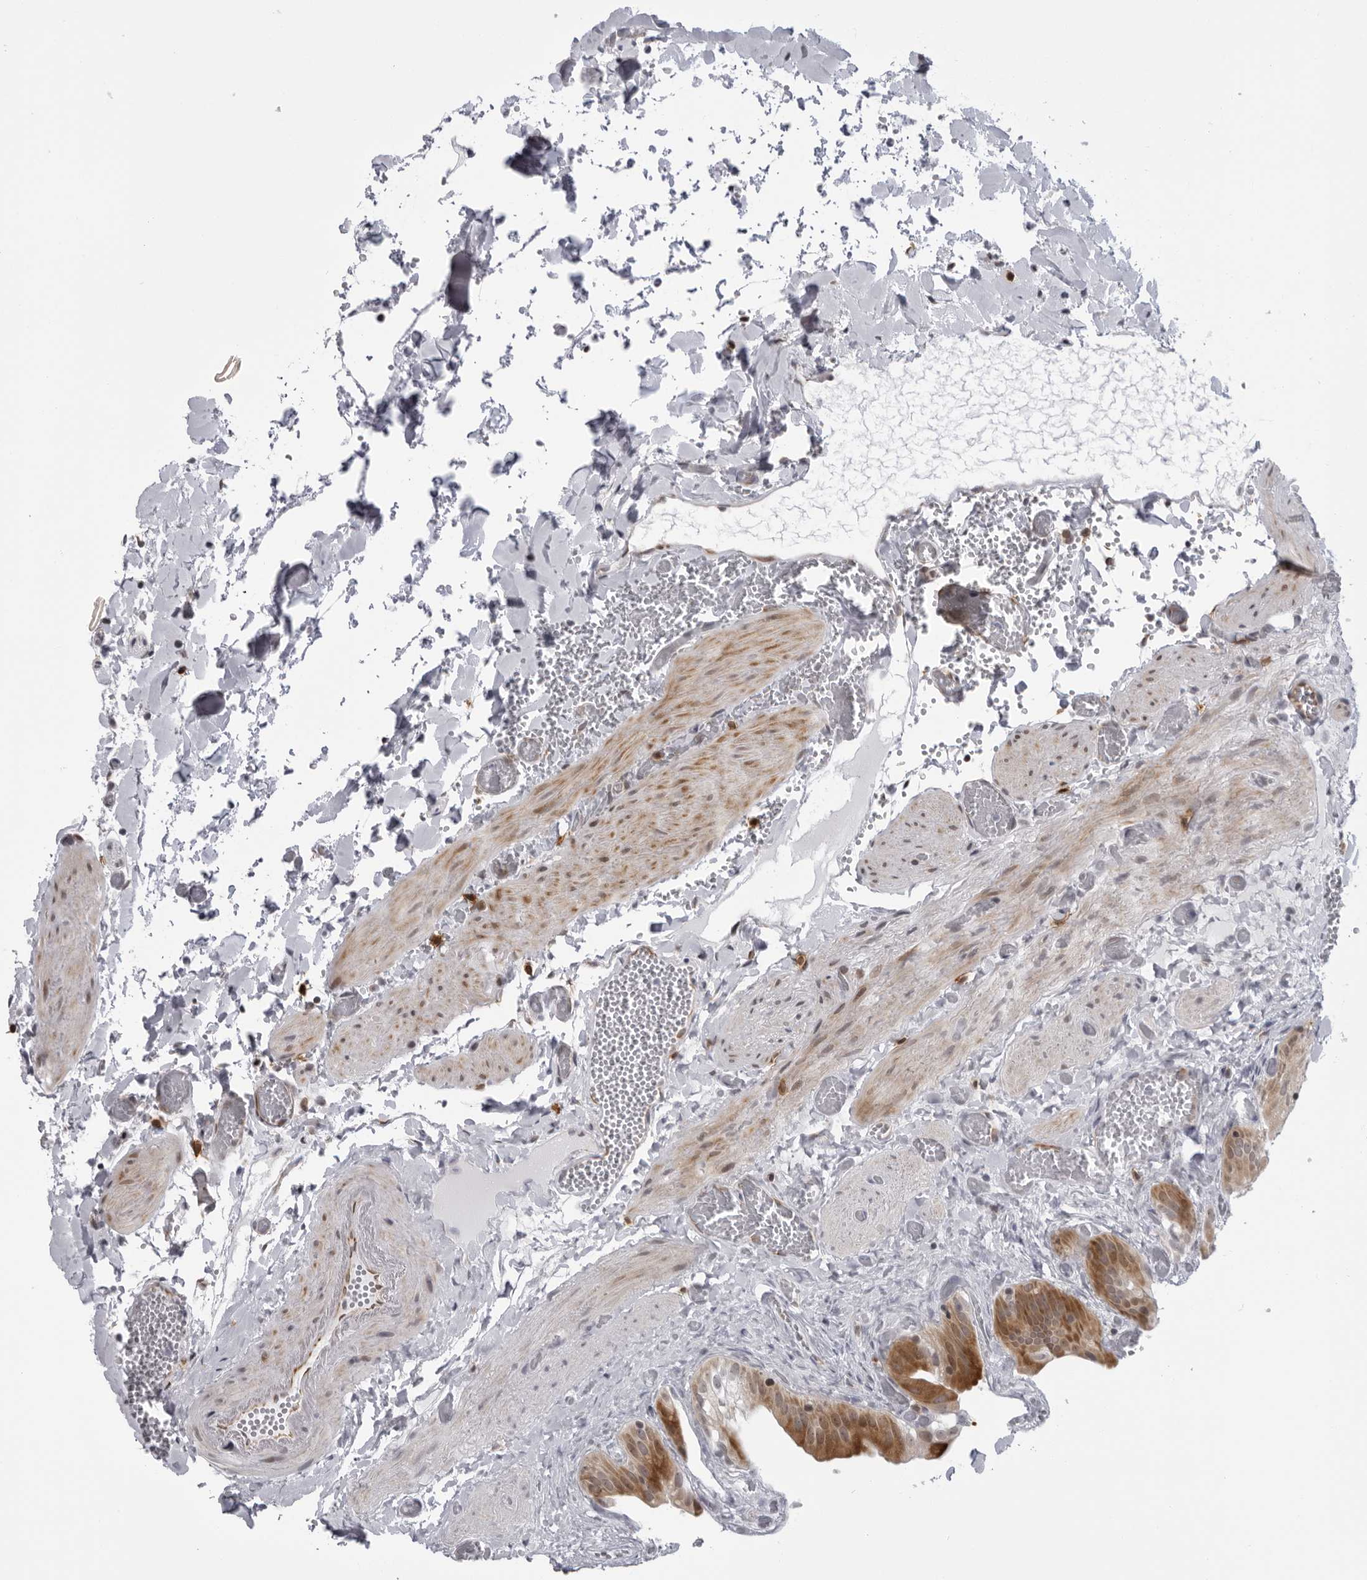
{"staining": {"intensity": "strong", "quantity": ">75%", "location": "cytoplasmic/membranous"}, "tissue": "gallbladder", "cell_type": "Glandular cells", "image_type": "normal", "snomed": [{"axis": "morphology", "description": "Normal tissue, NOS"}, {"axis": "topography", "description": "Gallbladder"}], "caption": "Immunohistochemistry micrograph of normal human gallbladder stained for a protein (brown), which reveals high levels of strong cytoplasmic/membranous staining in about >75% of glandular cells.", "gene": "GCSAML", "patient": {"sex": "female", "age": 64}}